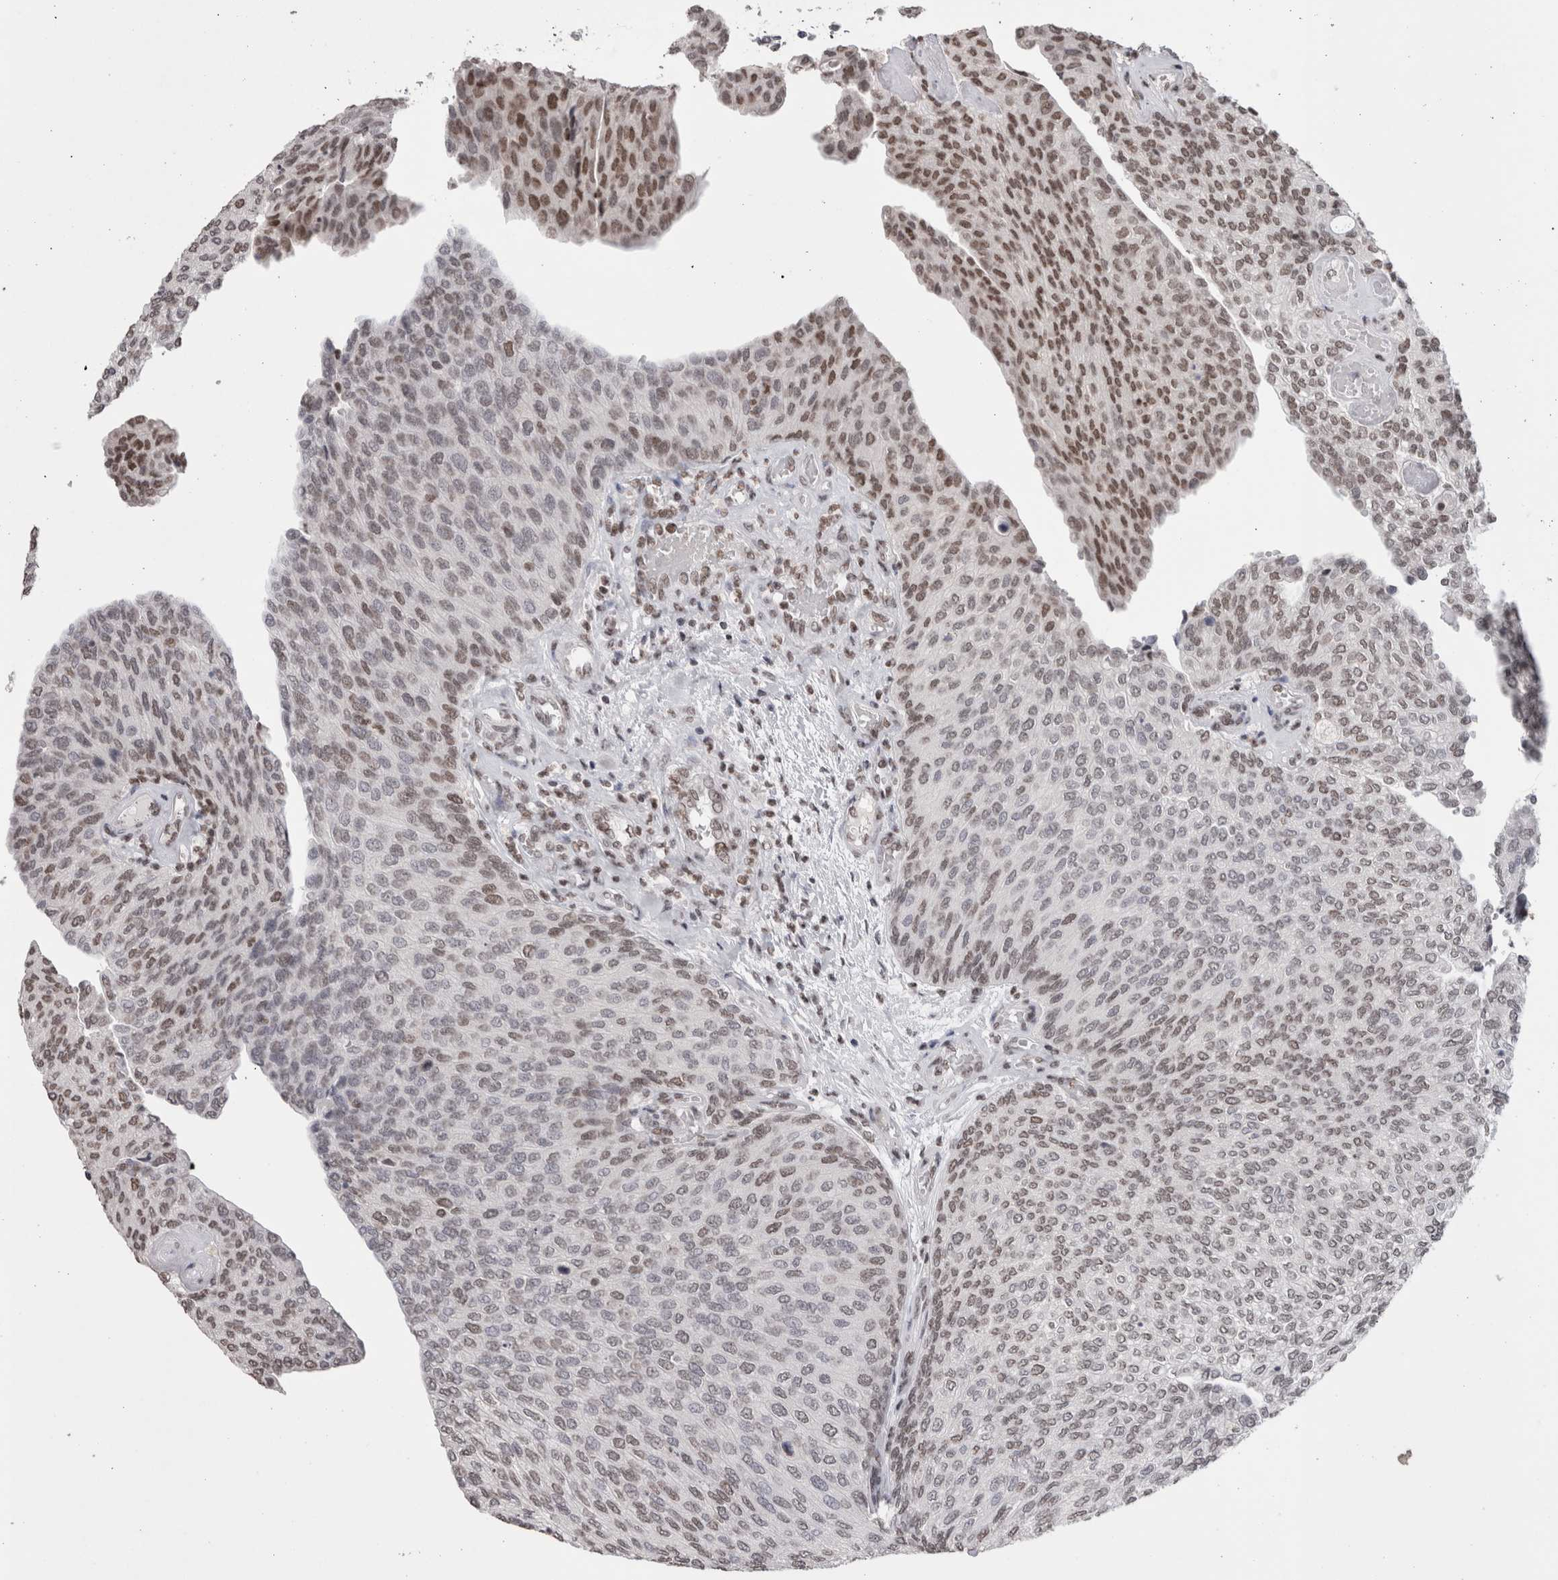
{"staining": {"intensity": "moderate", "quantity": ">75%", "location": "nuclear"}, "tissue": "urothelial cancer", "cell_type": "Tumor cells", "image_type": "cancer", "snomed": [{"axis": "morphology", "description": "Urothelial carcinoma, Low grade"}, {"axis": "topography", "description": "Urinary bladder"}], "caption": "This micrograph displays immunohistochemistry (IHC) staining of human urothelial carcinoma (low-grade), with medium moderate nuclear positivity in about >75% of tumor cells.", "gene": "SMC1A", "patient": {"sex": "female", "age": 79}}